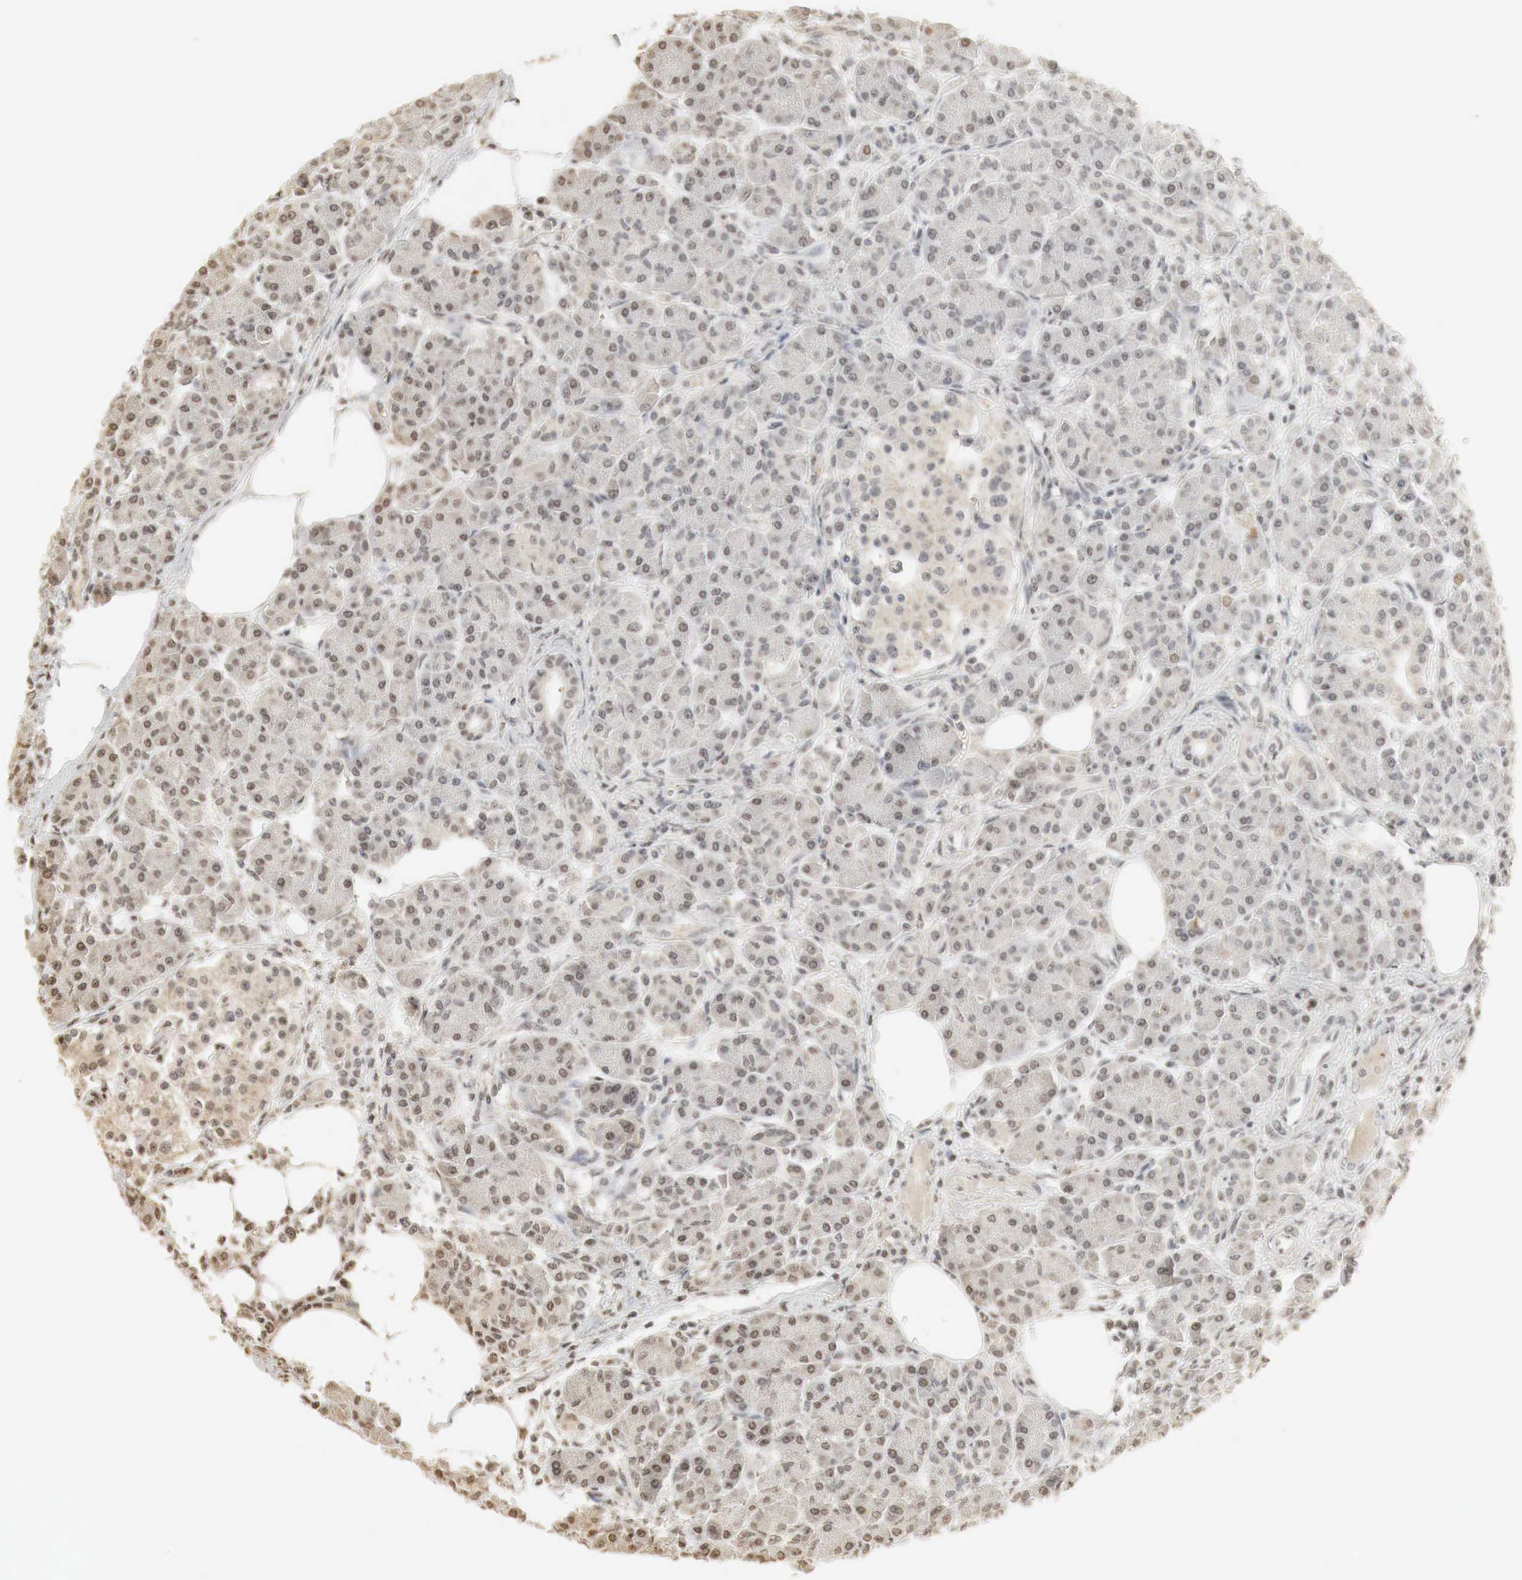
{"staining": {"intensity": "weak", "quantity": "25%-75%", "location": "cytoplasmic/membranous,nuclear"}, "tissue": "pancreas", "cell_type": "Exocrine glandular cells", "image_type": "normal", "snomed": [{"axis": "morphology", "description": "Normal tissue, NOS"}, {"axis": "topography", "description": "Pancreas"}], "caption": "Immunohistochemistry (IHC) (DAB (3,3'-diaminobenzidine)) staining of benign human pancreas displays weak cytoplasmic/membranous,nuclear protein staining in approximately 25%-75% of exocrine glandular cells.", "gene": "ERBB4", "patient": {"sex": "female", "age": 73}}